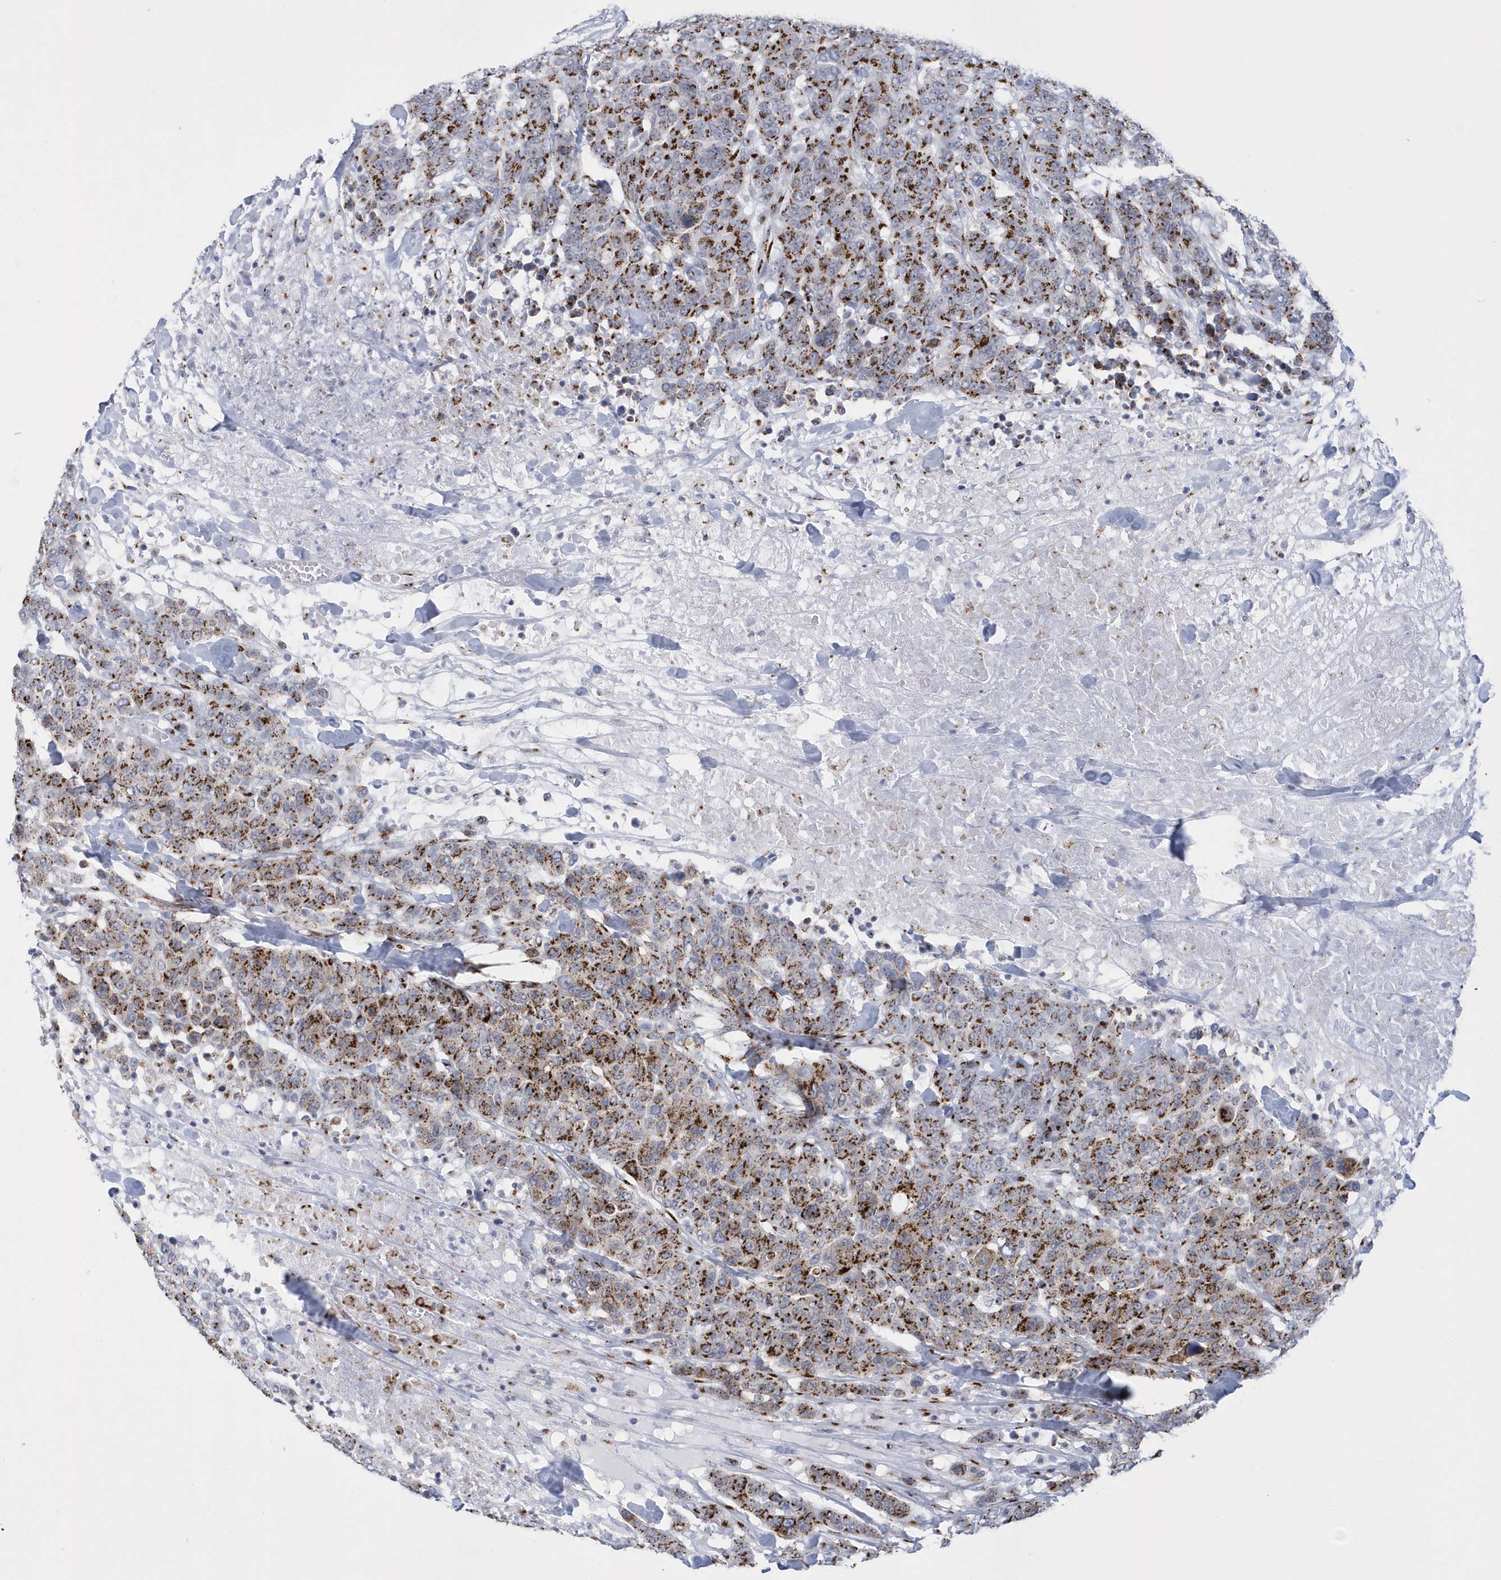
{"staining": {"intensity": "moderate", "quantity": ">75%", "location": "cytoplasmic/membranous"}, "tissue": "breast cancer", "cell_type": "Tumor cells", "image_type": "cancer", "snomed": [{"axis": "morphology", "description": "Duct carcinoma"}, {"axis": "topography", "description": "Breast"}], "caption": "Breast infiltrating ductal carcinoma stained for a protein shows moderate cytoplasmic/membranous positivity in tumor cells. (DAB IHC, brown staining for protein, blue staining for nuclei).", "gene": "SLX9", "patient": {"sex": "female", "age": 37}}